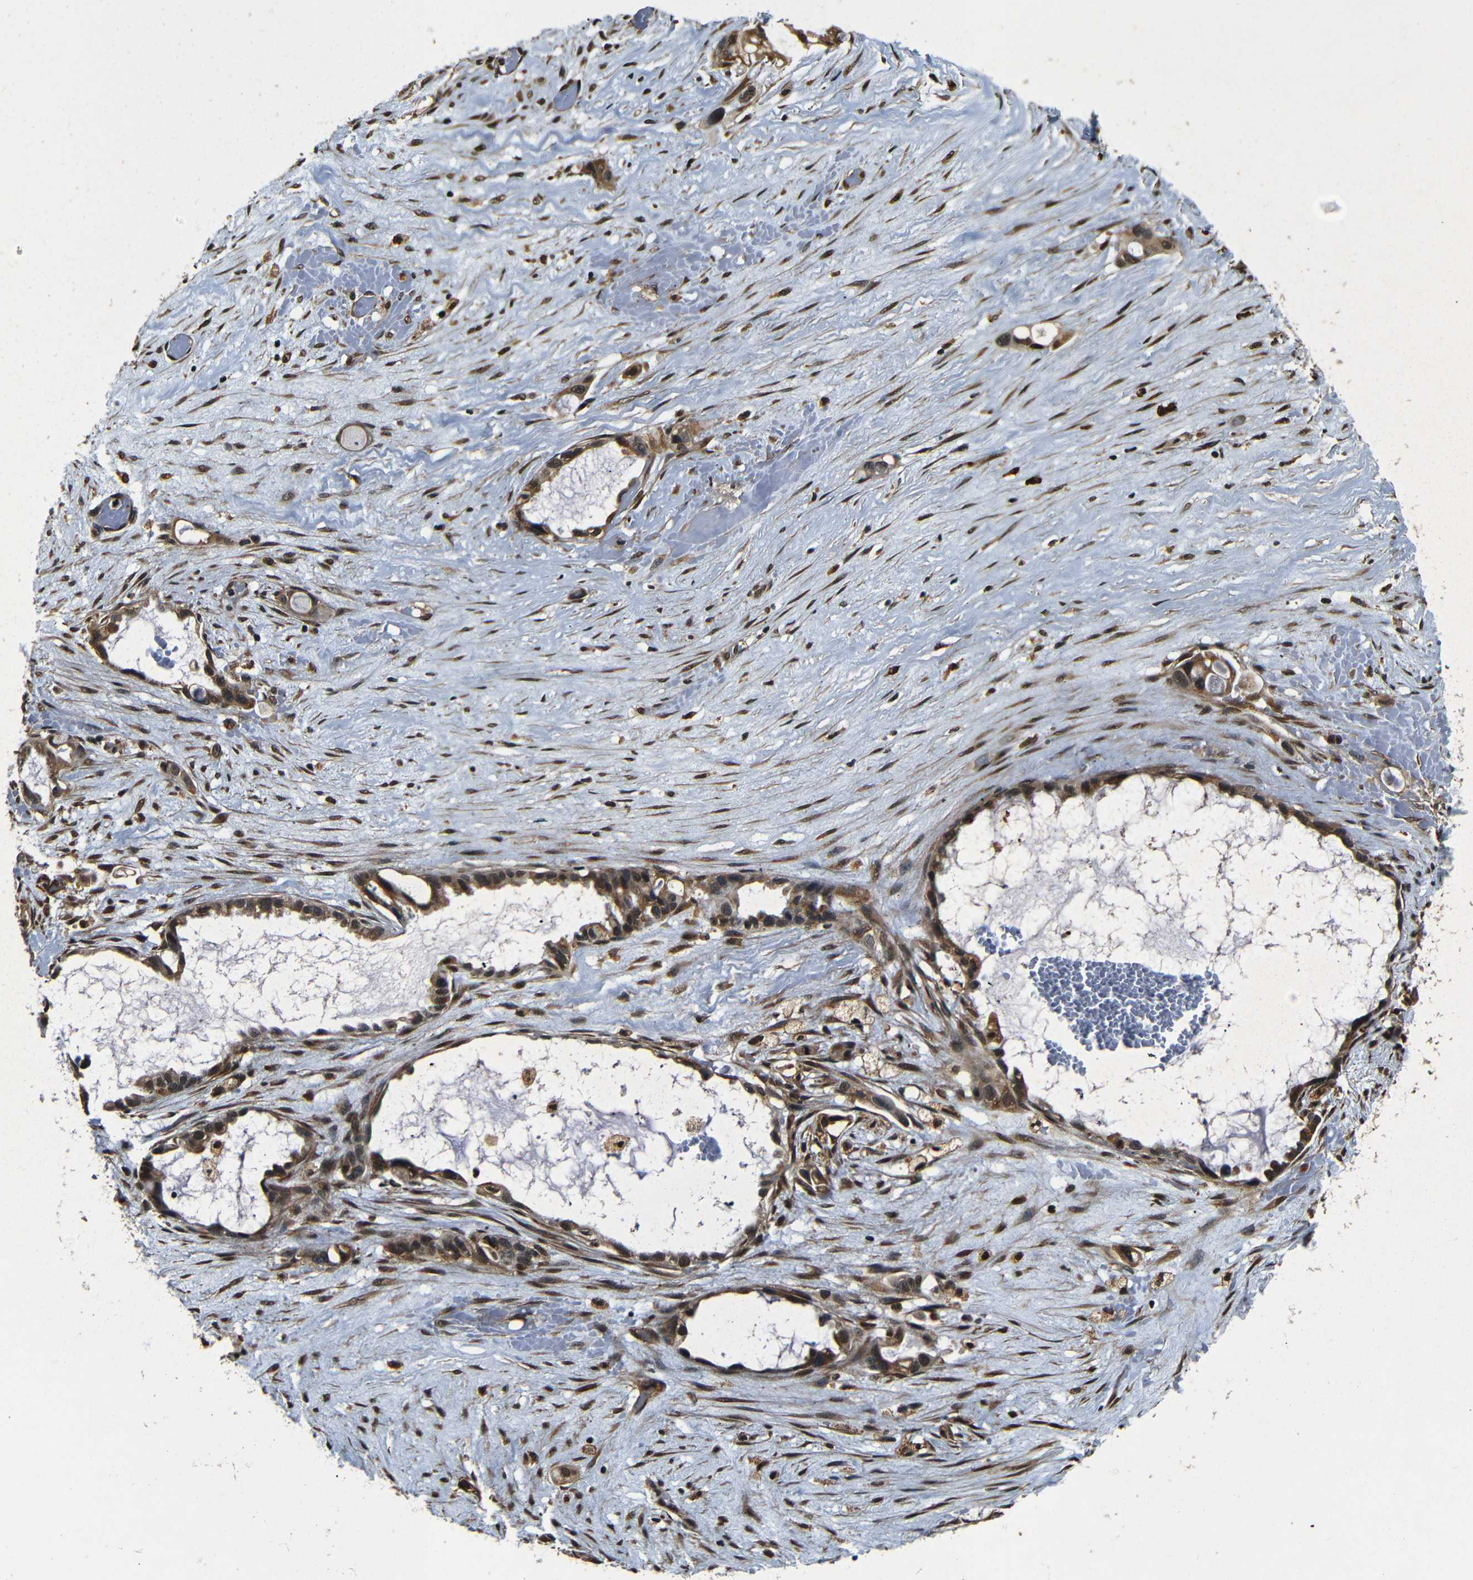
{"staining": {"intensity": "moderate", "quantity": ">75%", "location": "cytoplasmic/membranous,nuclear"}, "tissue": "liver cancer", "cell_type": "Tumor cells", "image_type": "cancer", "snomed": [{"axis": "morphology", "description": "Cholangiocarcinoma"}, {"axis": "topography", "description": "Liver"}], "caption": "This histopathology image demonstrates liver cholangiocarcinoma stained with immunohistochemistry (IHC) to label a protein in brown. The cytoplasmic/membranous and nuclear of tumor cells show moderate positivity for the protein. Nuclei are counter-stained blue.", "gene": "NCBP3", "patient": {"sex": "female", "age": 65}}